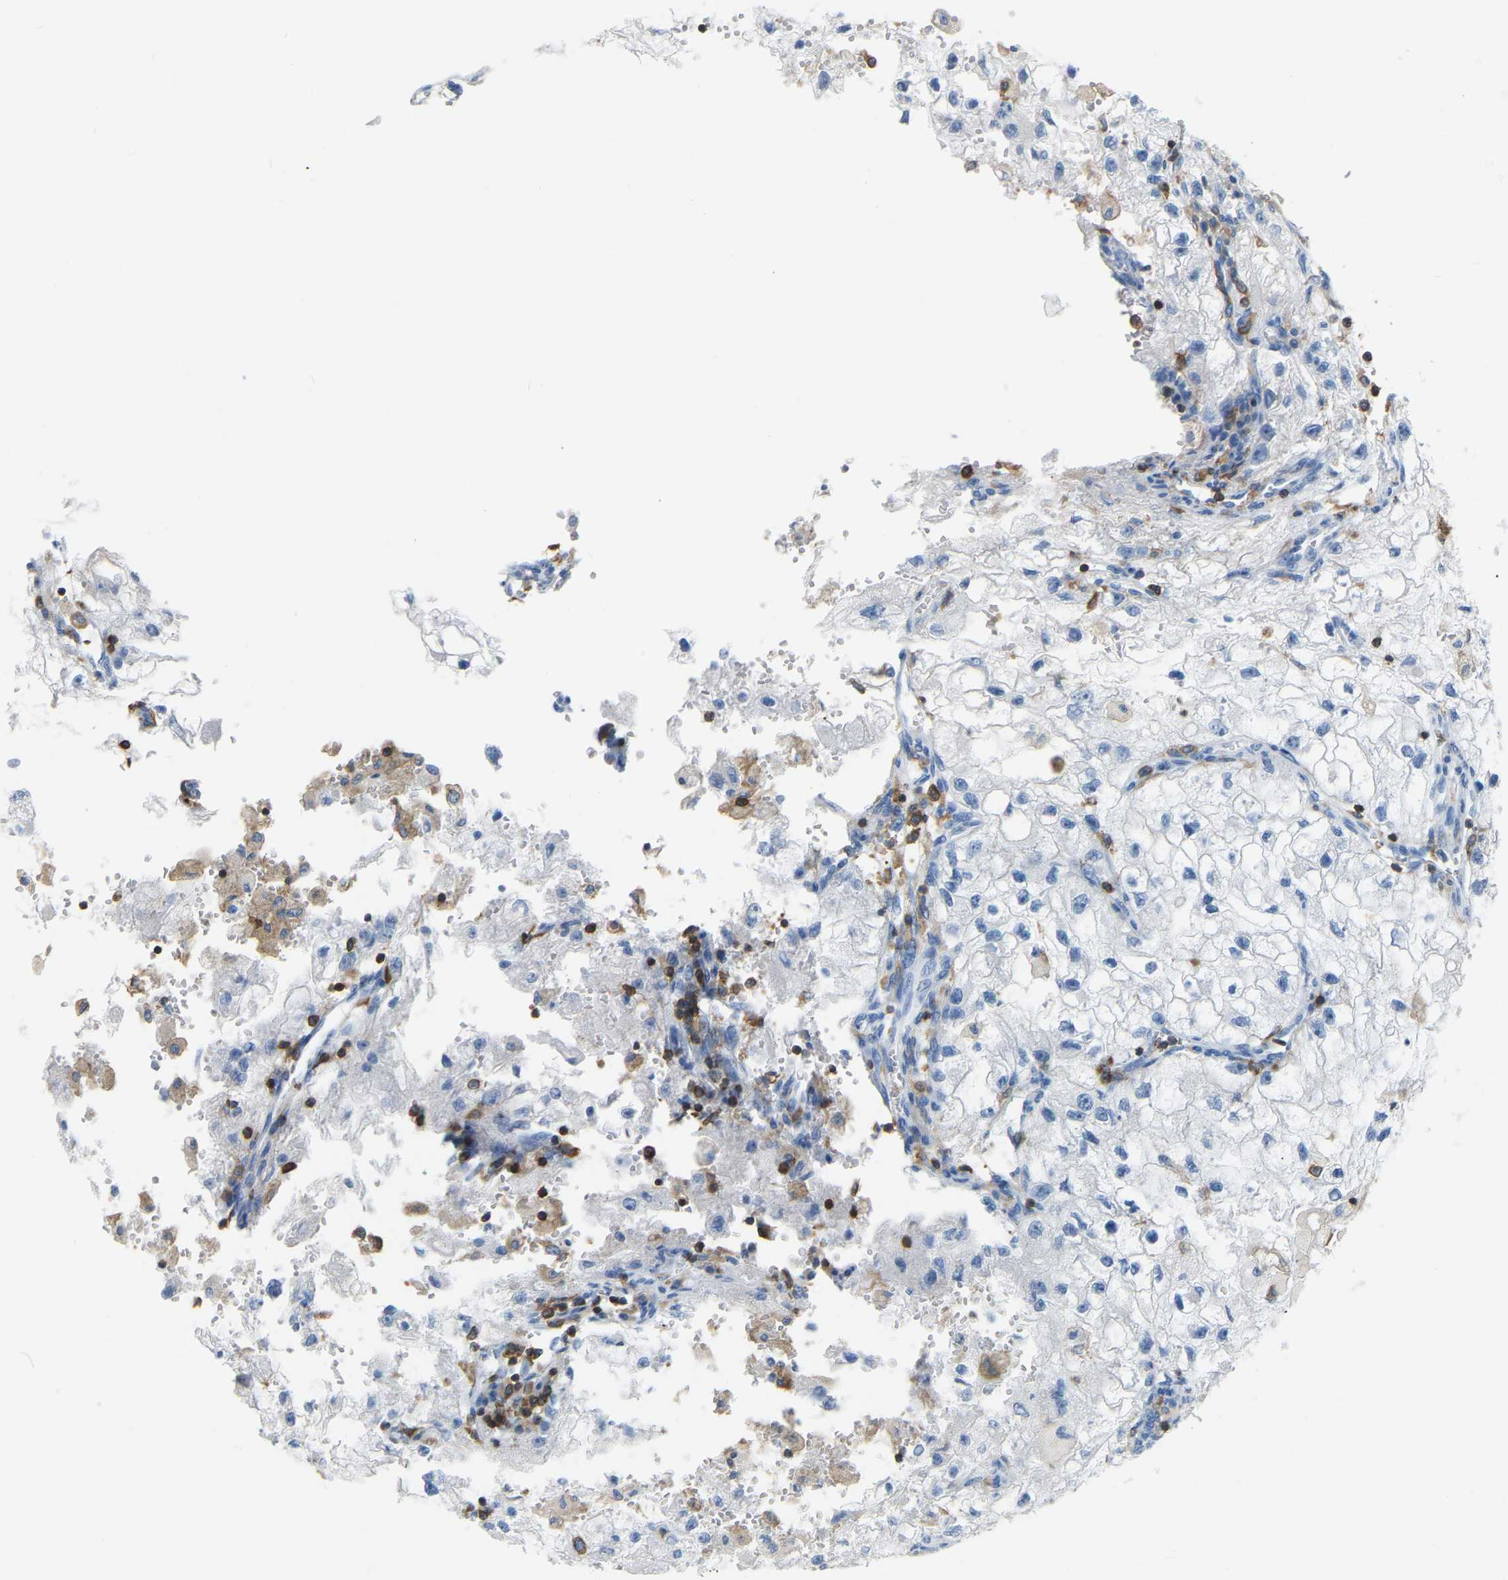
{"staining": {"intensity": "negative", "quantity": "none", "location": "none"}, "tissue": "renal cancer", "cell_type": "Tumor cells", "image_type": "cancer", "snomed": [{"axis": "morphology", "description": "Adenocarcinoma, NOS"}, {"axis": "topography", "description": "Kidney"}], "caption": "Renal adenocarcinoma was stained to show a protein in brown. There is no significant positivity in tumor cells. (DAB immunohistochemistry (IHC), high magnification).", "gene": "ARHGAP45", "patient": {"sex": "female", "age": 70}}